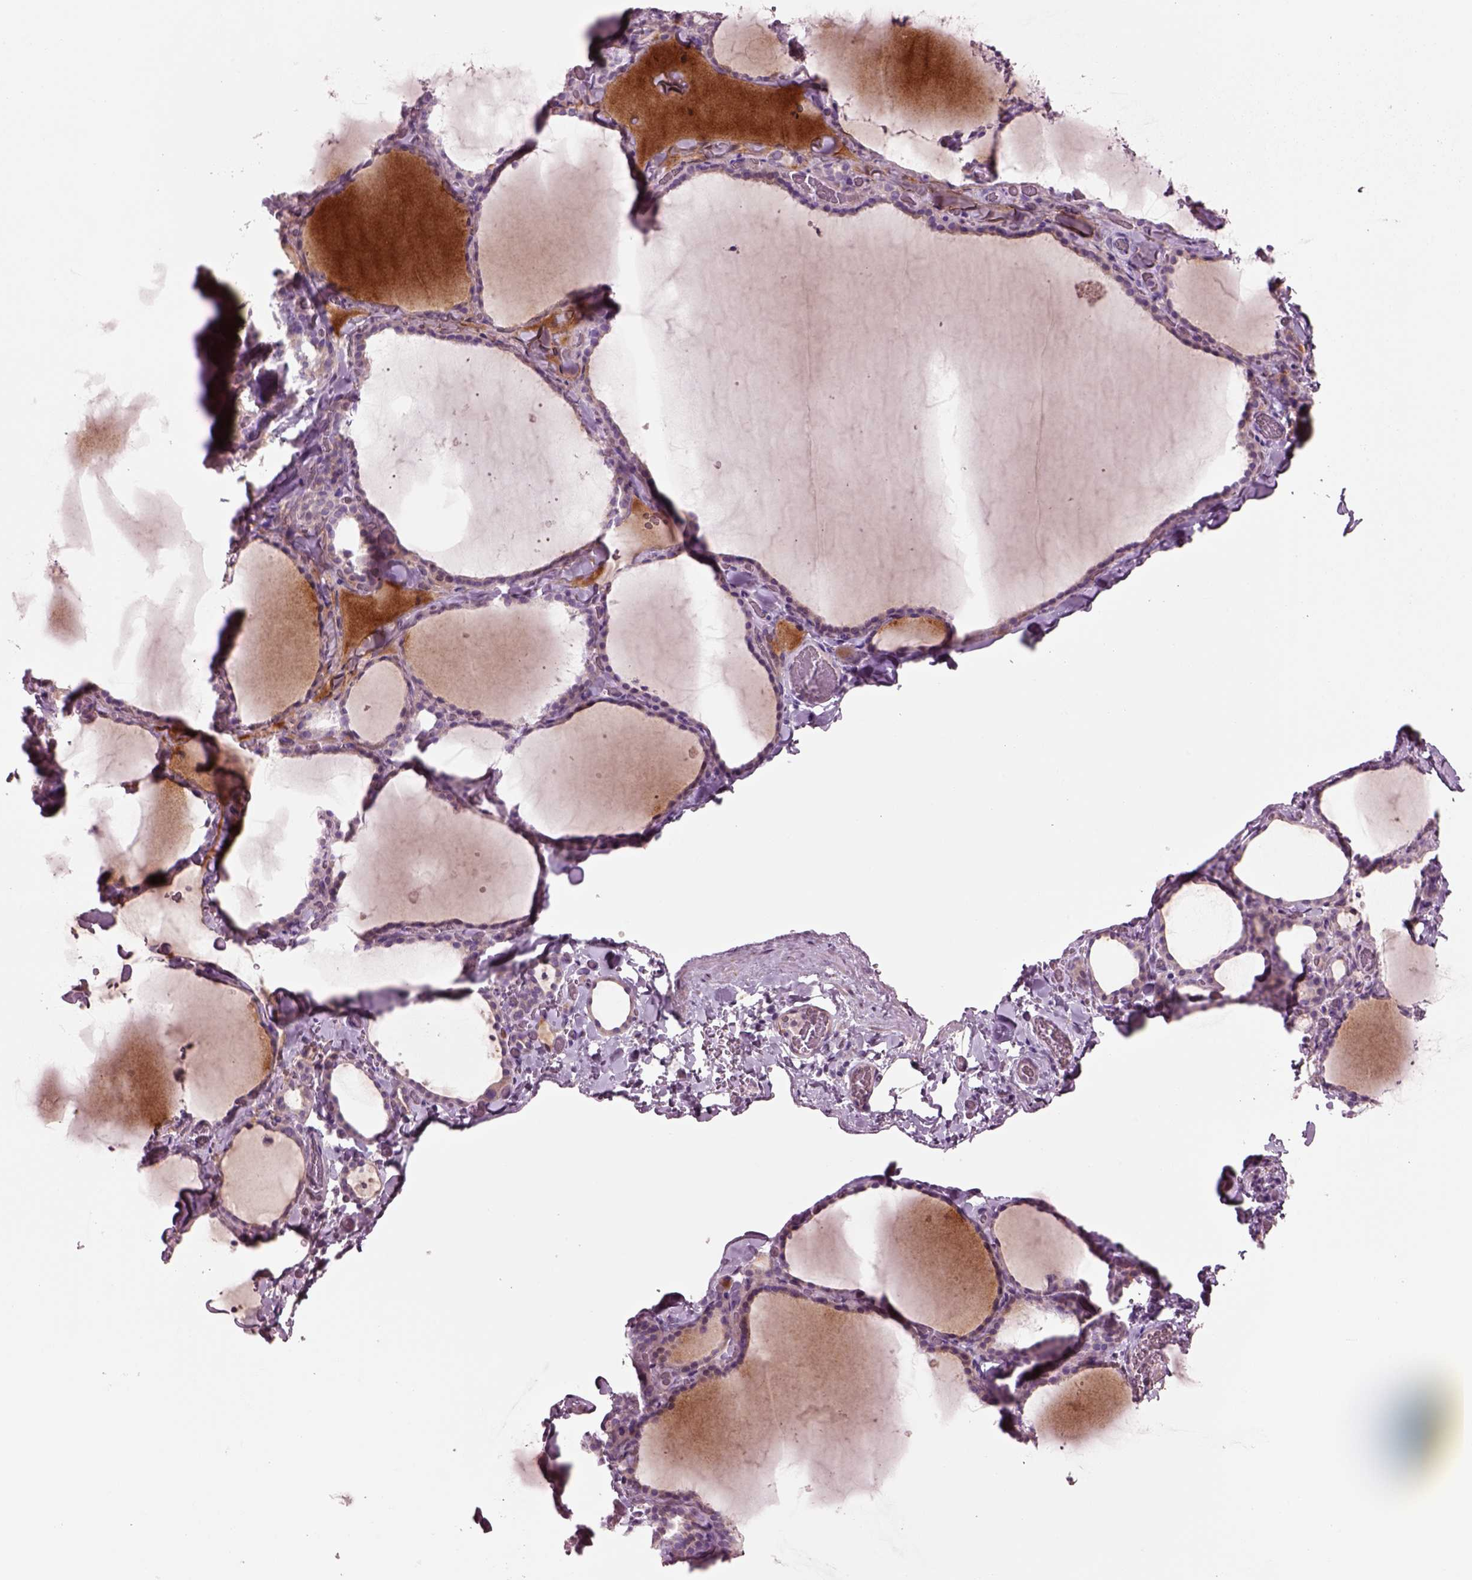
{"staining": {"intensity": "moderate", "quantity": "<25%", "location": "cytoplasmic/membranous"}, "tissue": "thyroid gland", "cell_type": "Glandular cells", "image_type": "normal", "snomed": [{"axis": "morphology", "description": "Normal tissue, NOS"}, {"axis": "topography", "description": "Thyroid gland"}], "caption": "This histopathology image exhibits immunohistochemistry staining of benign thyroid gland, with low moderate cytoplasmic/membranous staining in about <25% of glandular cells.", "gene": "PLPP7", "patient": {"sex": "female", "age": 22}}